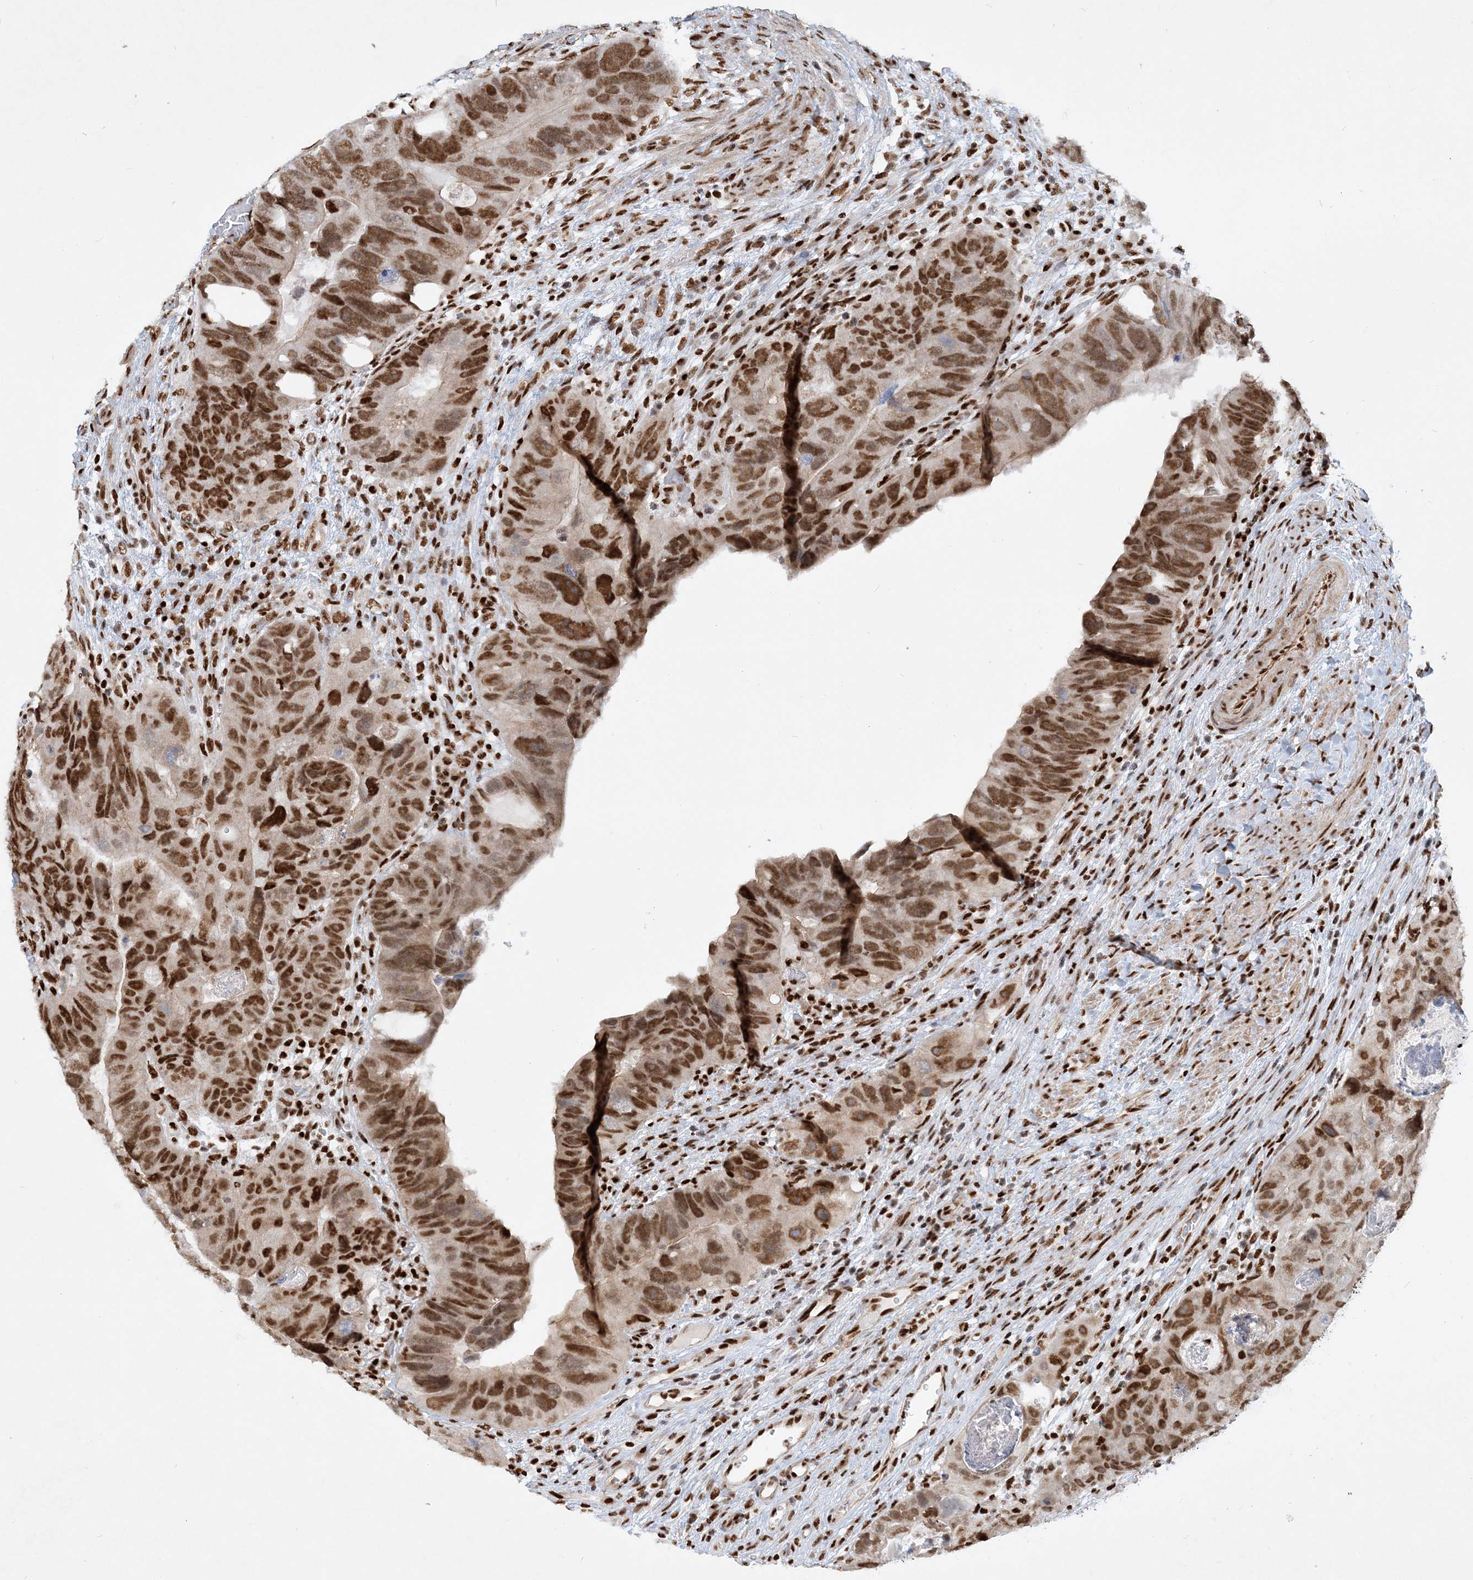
{"staining": {"intensity": "strong", "quantity": ">75%", "location": "nuclear"}, "tissue": "colorectal cancer", "cell_type": "Tumor cells", "image_type": "cancer", "snomed": [{"axis": "morphology", "description": "Adenocarcinoma, NOS"}, {"axis": "topography", "description": "Rectum"}], "caption": "Approximately >75% of tumor cells in human colorectal cancer (adenocarcinoma) display strong nuclear protein positivity as visualized by brown immunohistochemical staining.", "gene": "DELE1", "patient": {"sex": "male", "age": 59}}